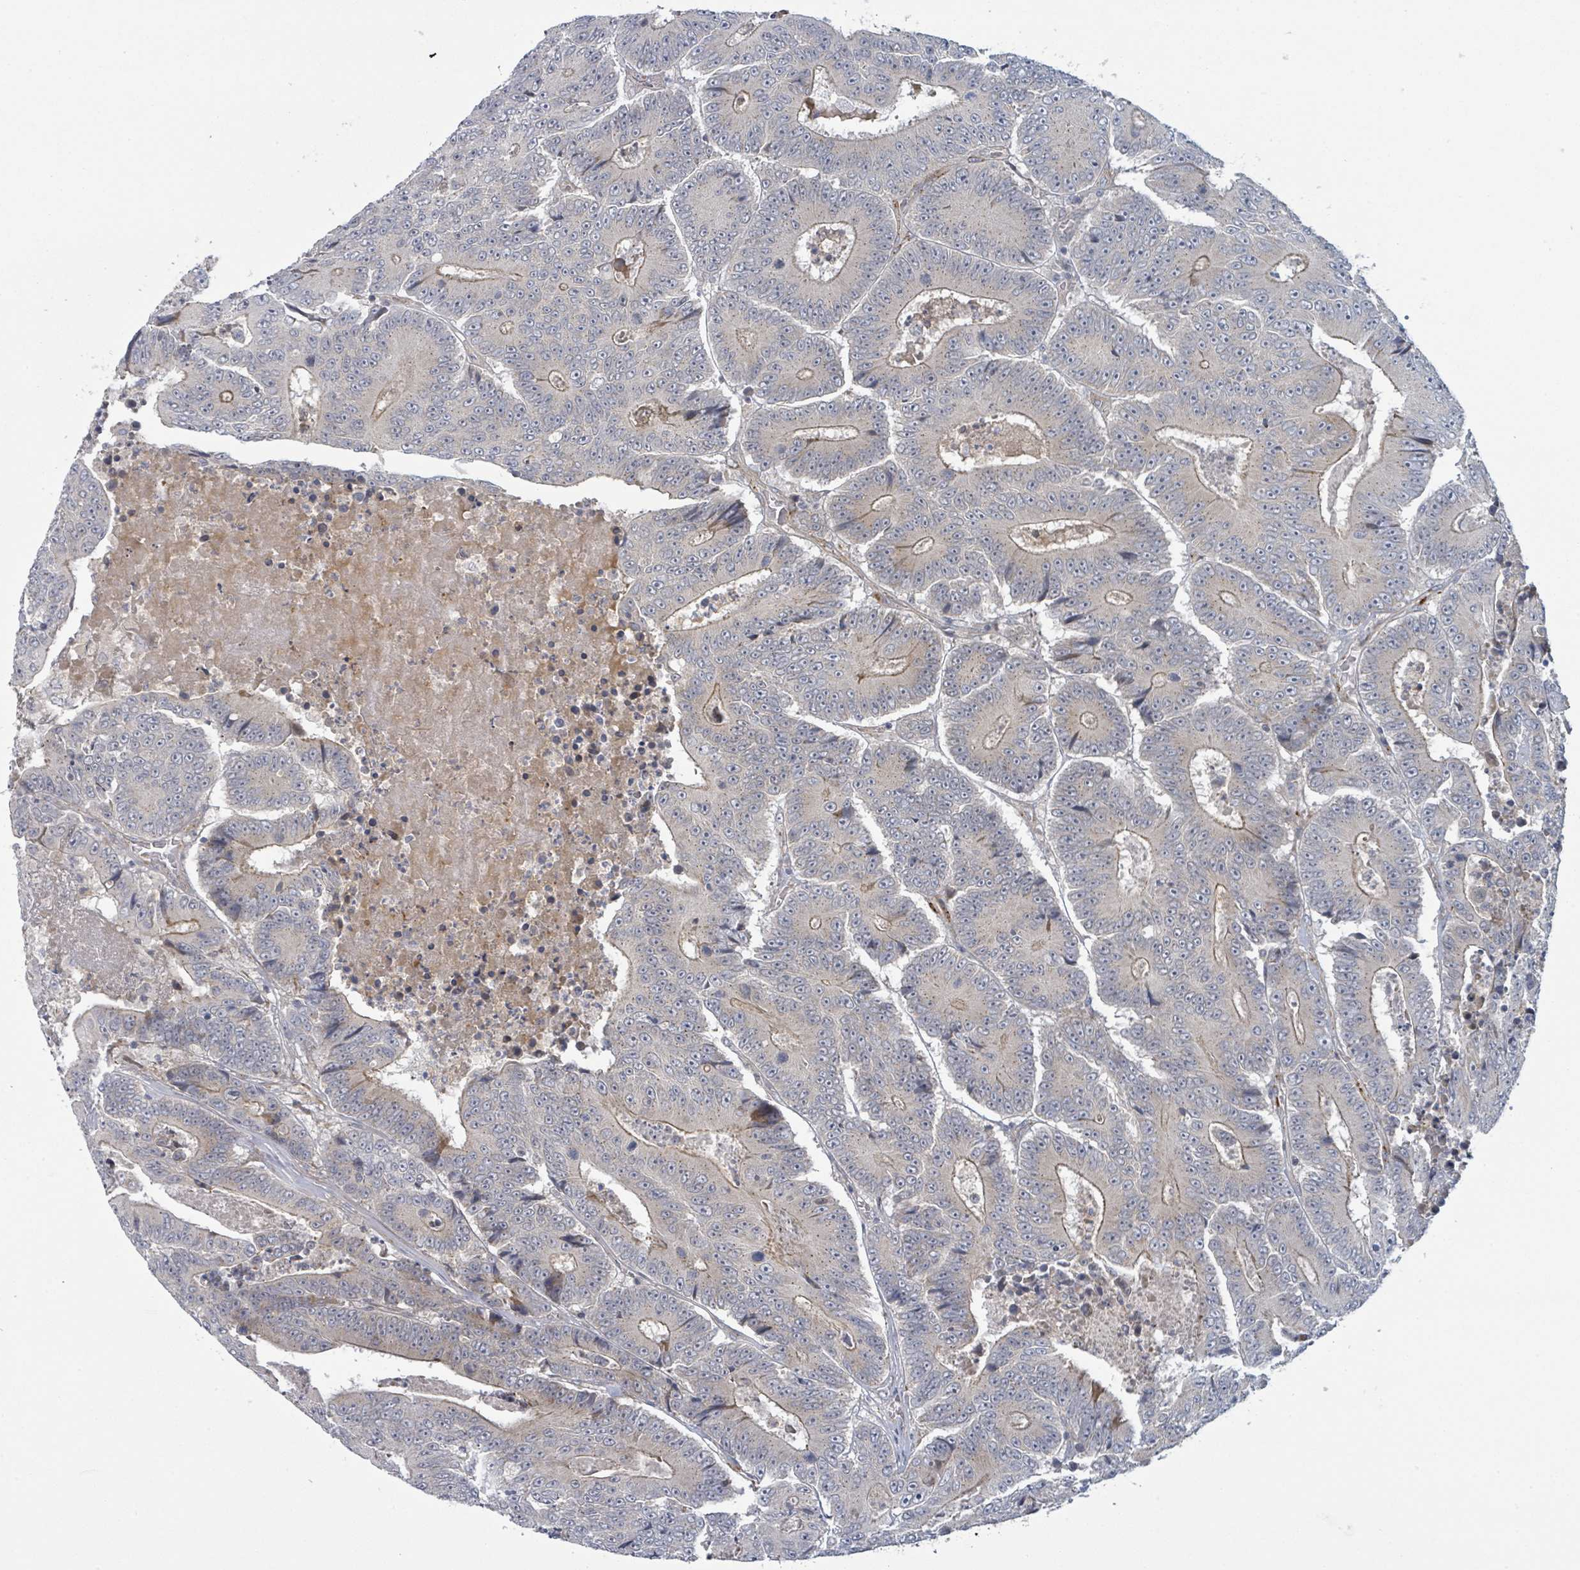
{"staining": {"intensity": "weak", "quantity": "25%-75%", "location": "cytoplasmic/membranous"}, "tissue": "colorectal cancer", "cell_type": "Tumor cells", "image_type": "cancer", "snomed": [{"axis": "morphology", "description": "Adenocarcinoma, NOS"}, {"axis": "topography", "description": "Colon"}], "caption": "A low amount of weak cytoplasmic/membranous positivity is appreciated in approximately 25%-75% of tumor cells in colorectal cancer (adenocarcinoma) tissue. Nuclei are stained in blue.", "gene": "COL5A3", "patient": {"sex": "male", "age": 83}}